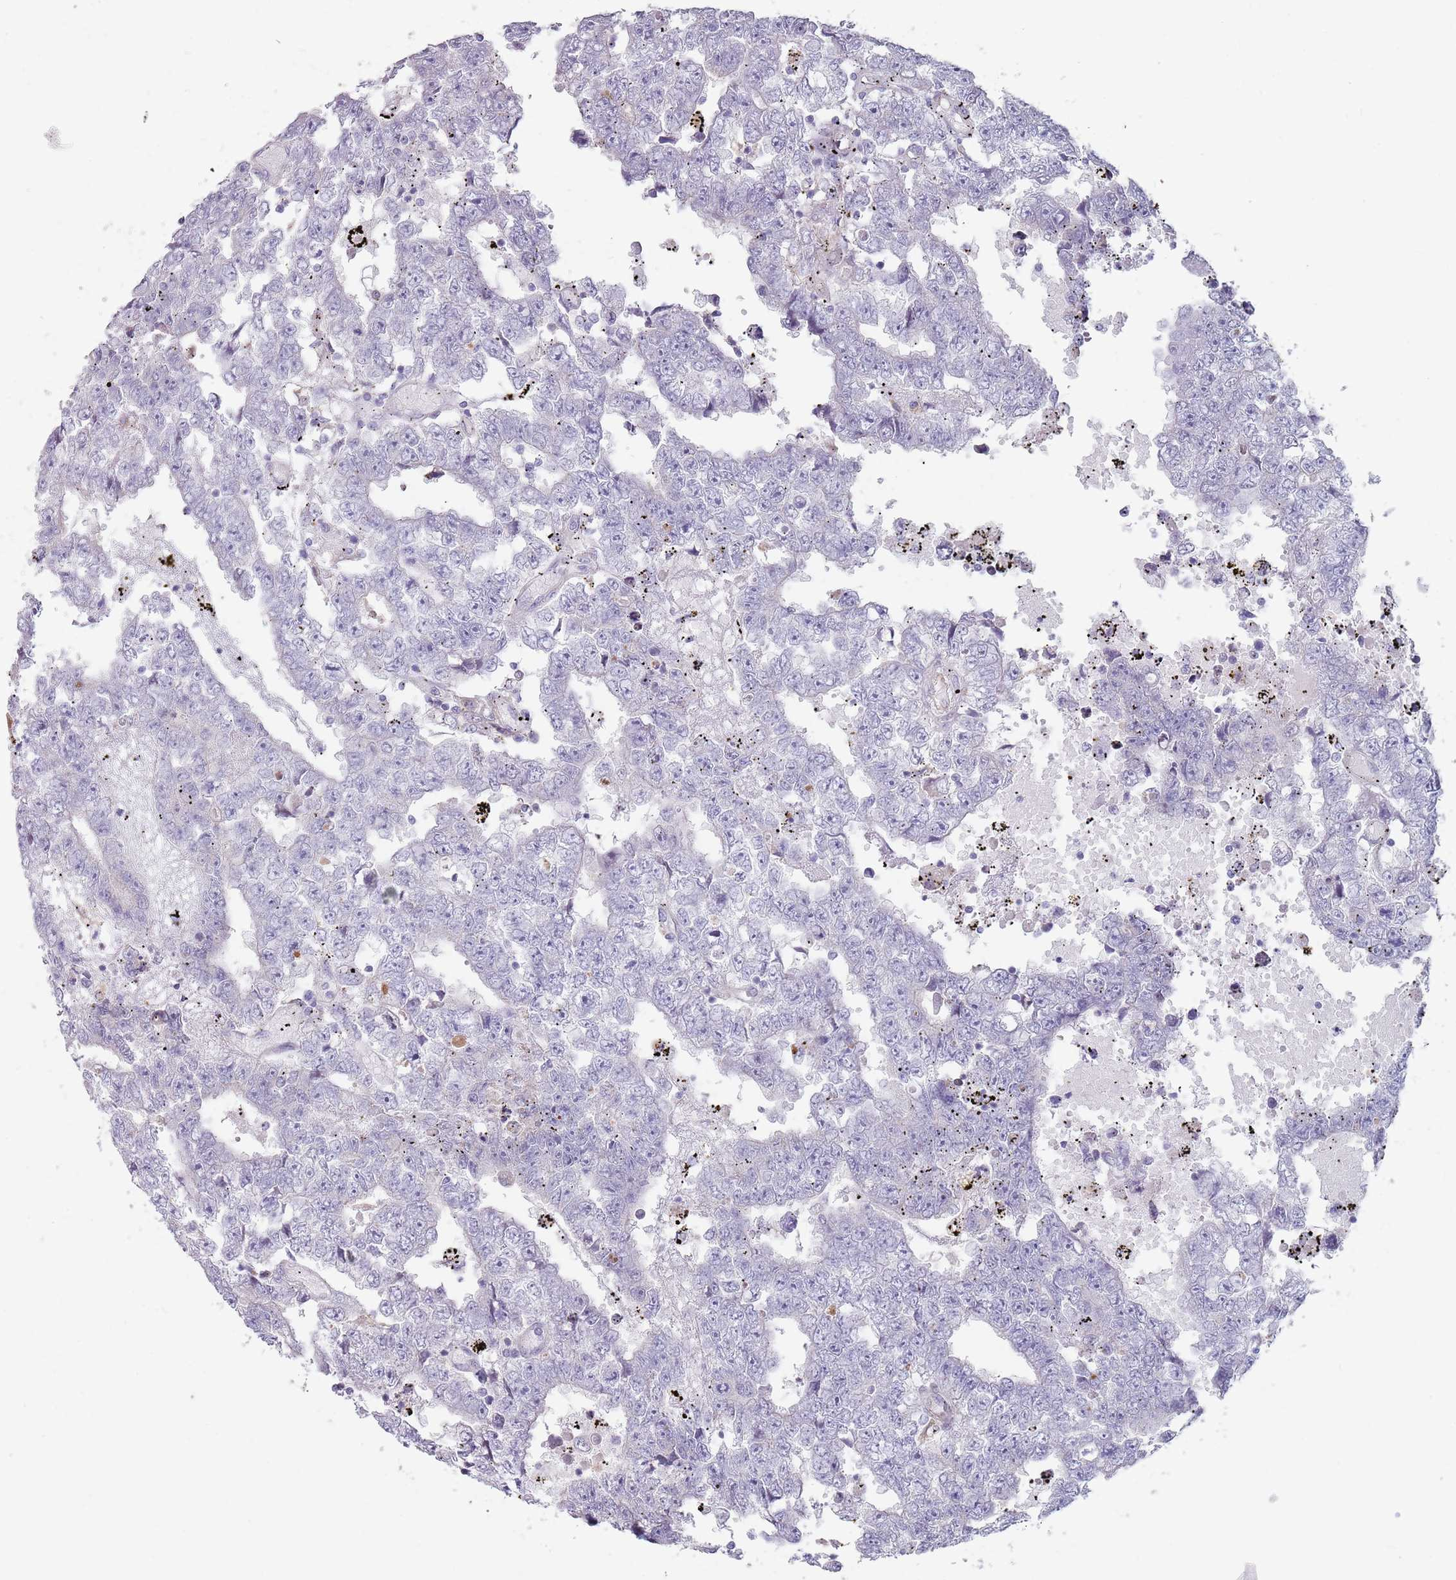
{"staining": {"intensity": "negative", "quantity": "none", "location": "none"}, "tissue": "testis cancer", "cell_type": "Tumor cells", "image_type": "cancer", "snomed": [{"axis": "morphology", "description": "Carcinoma, Embryonal, NOS"}, {"axis": "topography", "description": "Testis"}], "caption": "Human embryonal carcinoma (testis) stained for a protein using IHC shows no positivity in tumor cells.", "gene": "DXO", "patient": {"sex": "male", "age": 25}}